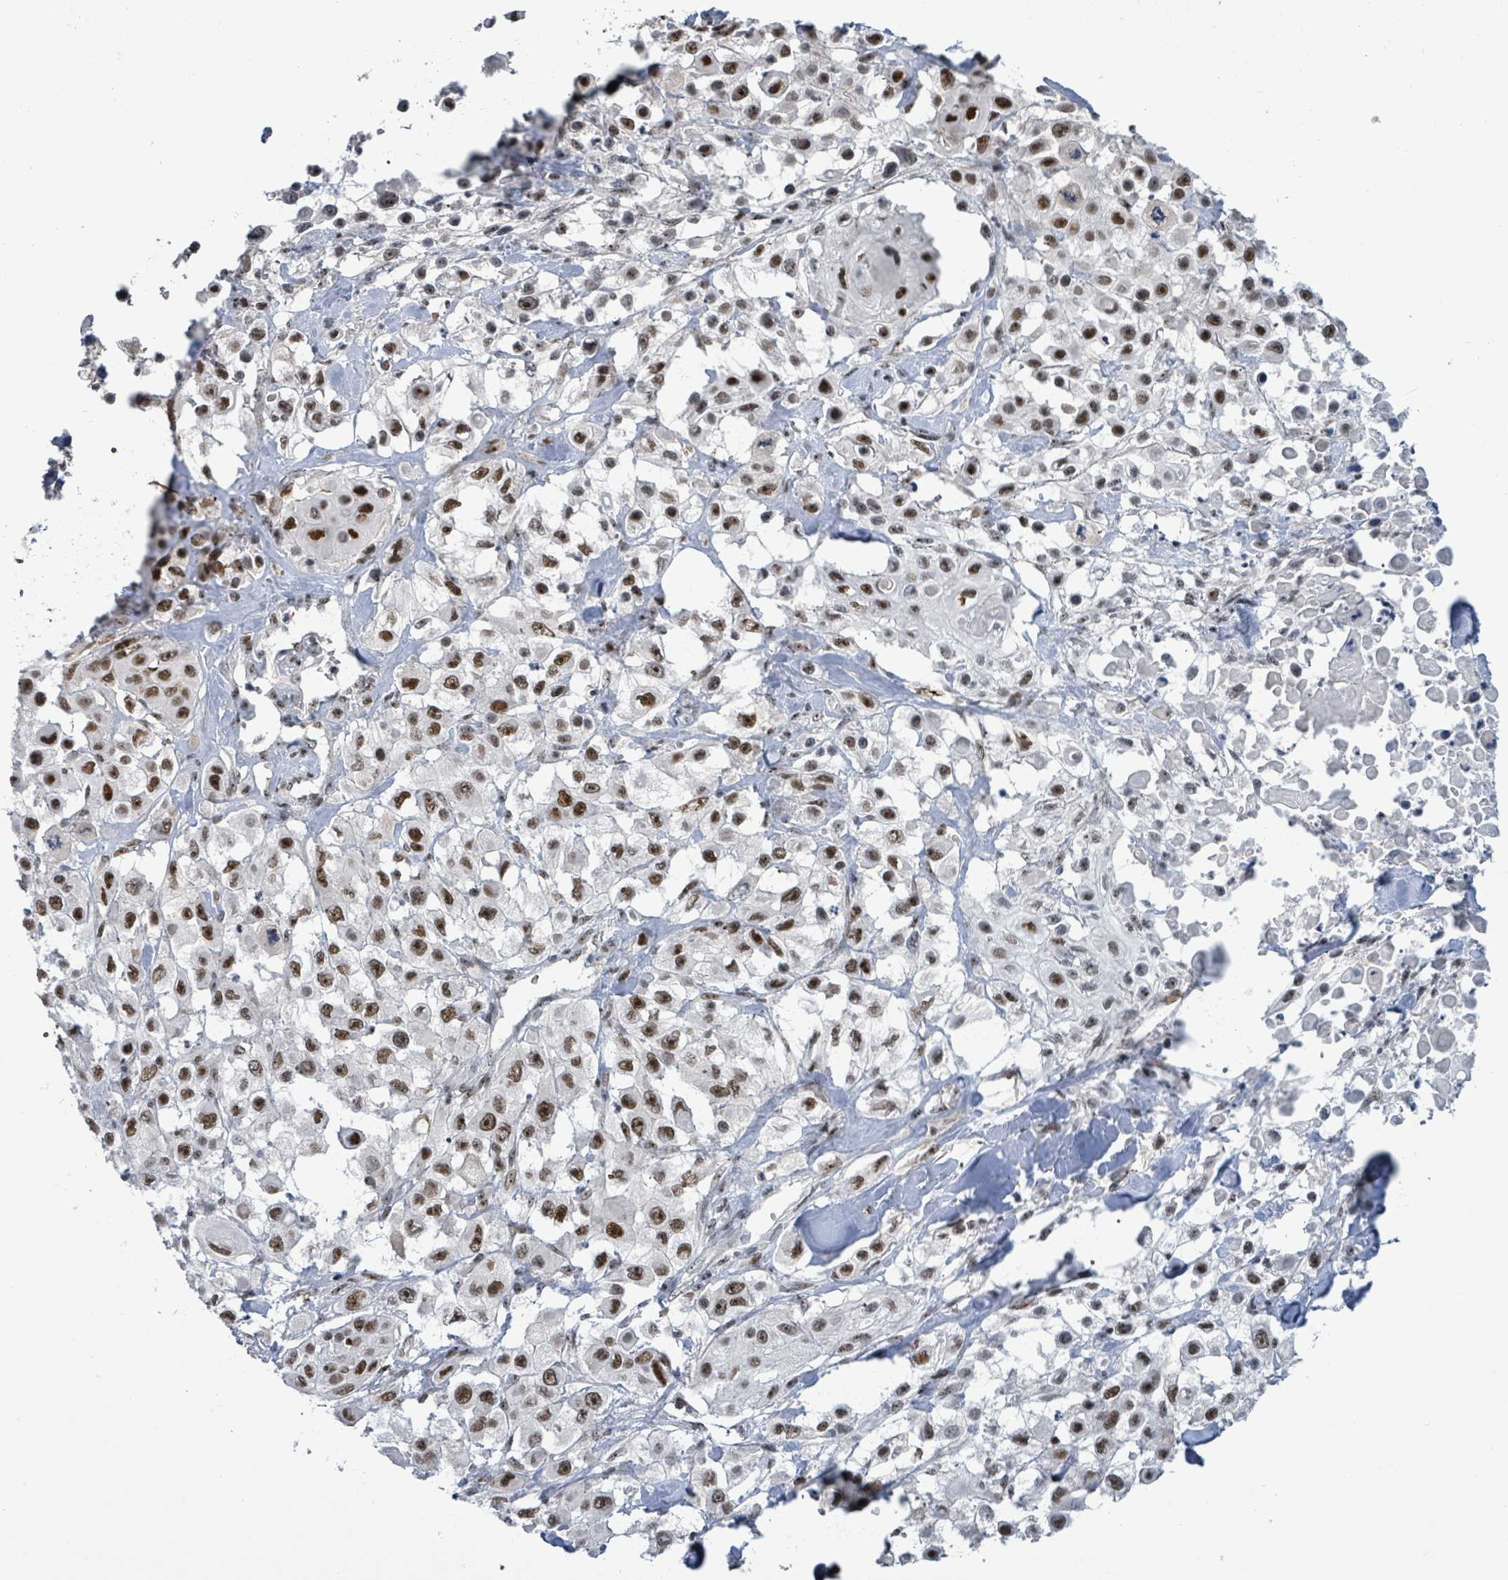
{"staining": {"intensity": "strong", "quantity": ">75%", "location": "nuclear"}, "tissue": "skin cancer", "cell_type": "Tumor cells", "image_type": "cancer", "snomed": [{"axis": "morphology", "description": "Squamous cell carcinoma, NOS"}, {"axis": "topography", "description": "Skin"}], "caption": "The photomicrograph reveals a brown stain indicating the presence of a protein in the nuclear of tumor cells in skin cancer. Using DAB (brown) and hematoxylin (blue) stains, captured at high magnification using brightfield microscopy.", "gene": "RRN3", "patient": {"sex": "male", "age": 63}}